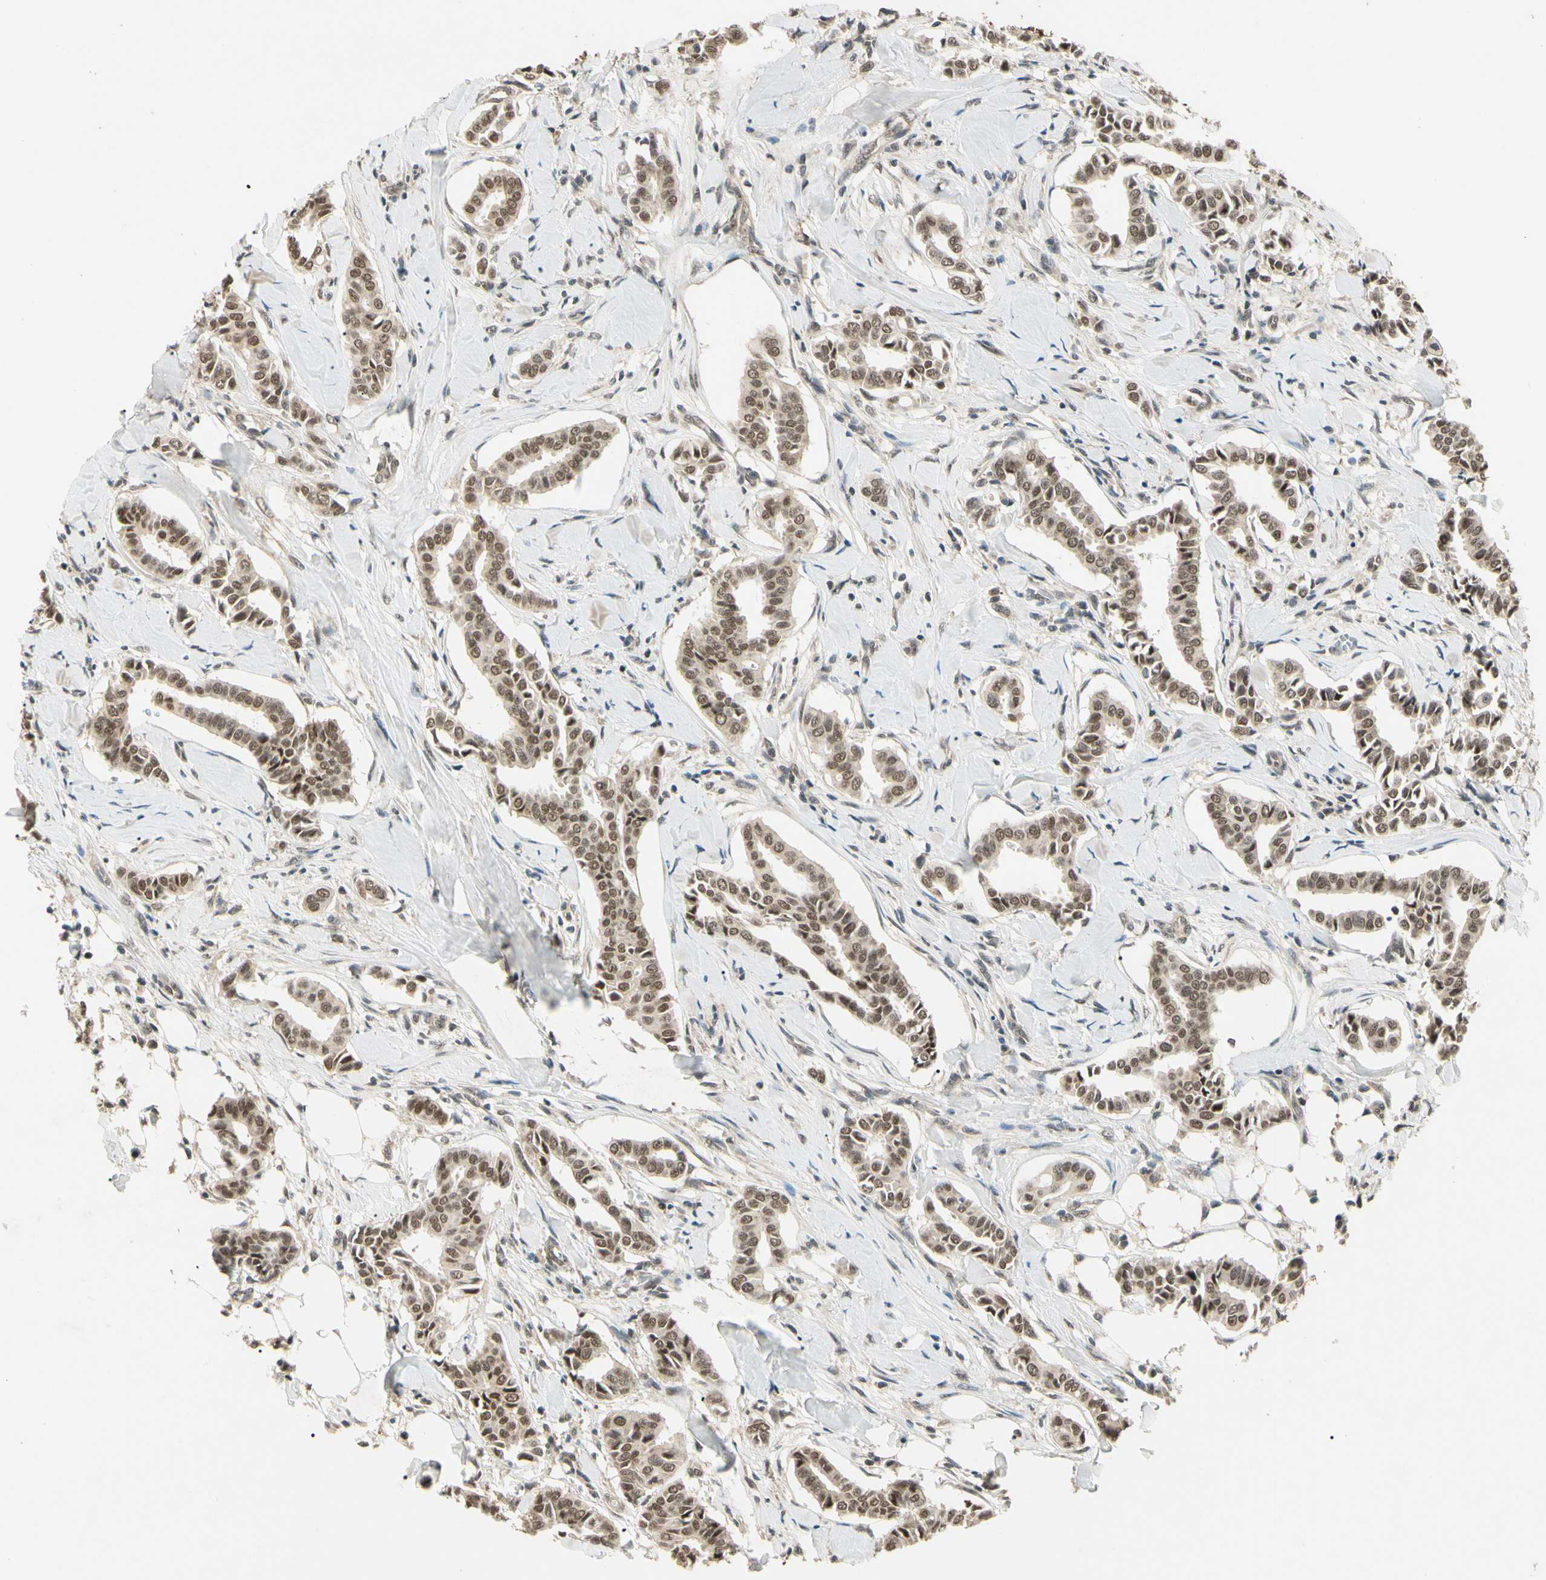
{"staining": {"intensity": "moderate", "quantity": ">75%", "location": "cytoplasmic/membranous,nuclear"}, "tissue": "head and neck cancer", "cell_type": "Tumor cells", "image_type": "cancer", "snomed": [{"axis": "morphology", "description": "Adenocarcinoma, NOS"}, {"axis": "topography", "description": "Salivary gland"}, {"axis": "topography", "description": "Head-Neck"}], "caption": "Moderate cytoplasmic/membranous and nuclear expression for a protein is present in about >75% of tumor cells of head and neck cancer (adenocarcinoma) using IHC.", "gene": "ZSCAN12", "patient": {"sex": "female", "age": 59}}